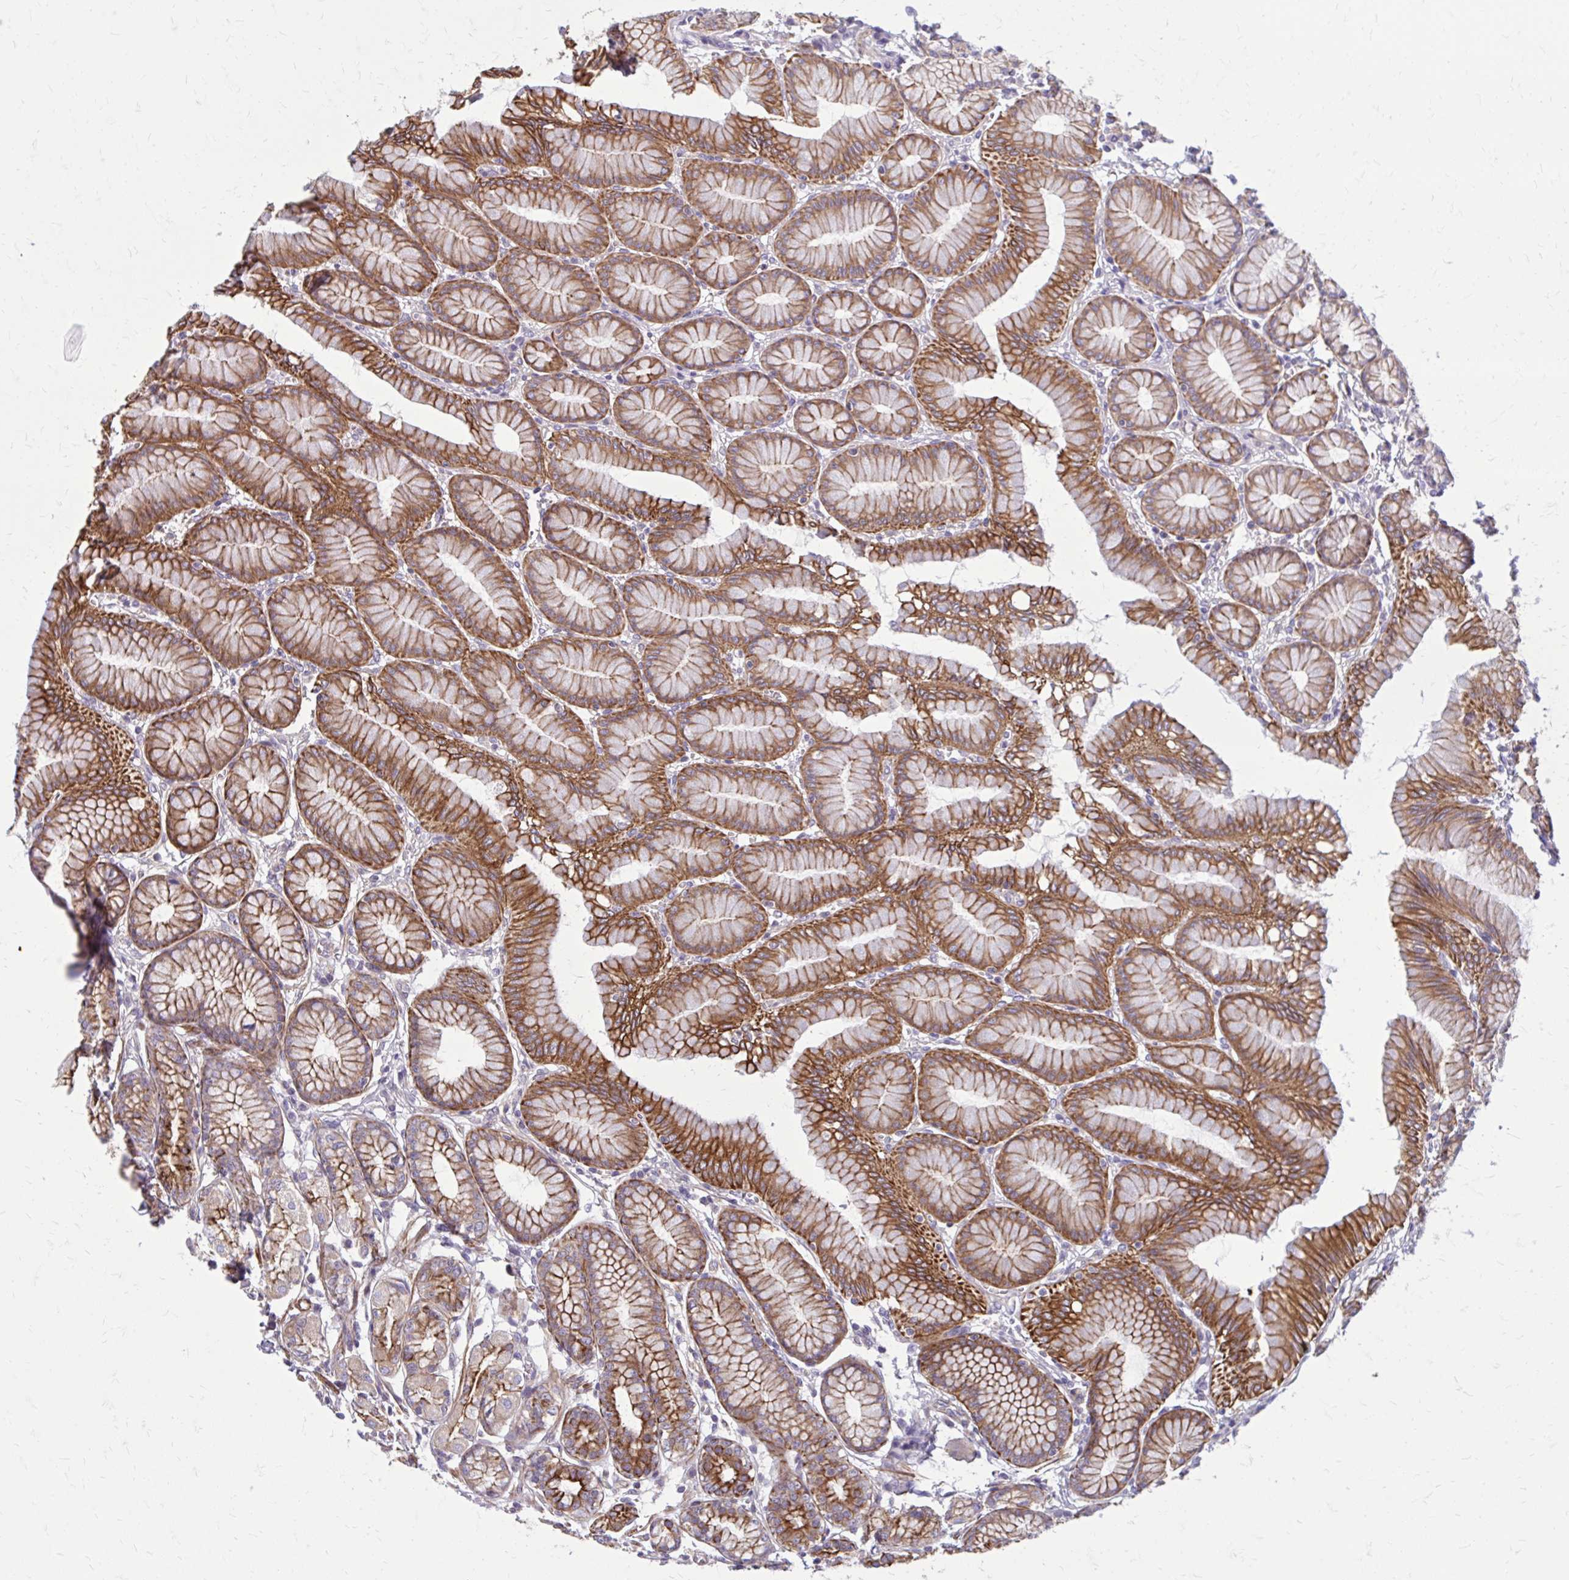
{"staining": {"intensity": "strong", "quantity": "25%-75%", "location": "cytoplasmic/membranous"}, "tissue": "stomach", "cell_type": "Glandular cells", "image_type": "normal", "snomed": [{"axis": "morphology", "description": "Normal tissue, NOS"}, {"axis": "topography", "description": "Stomach"}, {"axis": "topography", "description": "Stomach, lower"}], "caption": "A brown stain labels strong cytoplasmic/membranous staining of a protein in glandular cells of normal human stomach. The protein of interest is stained brown, and the nuclei are stained in blue (DAB (3,3'-diaminobenzidine) IHC with brightfield microscopy, high magnification).", "gene": "FAP", "patient": {"sex": "male", "age": 76}}